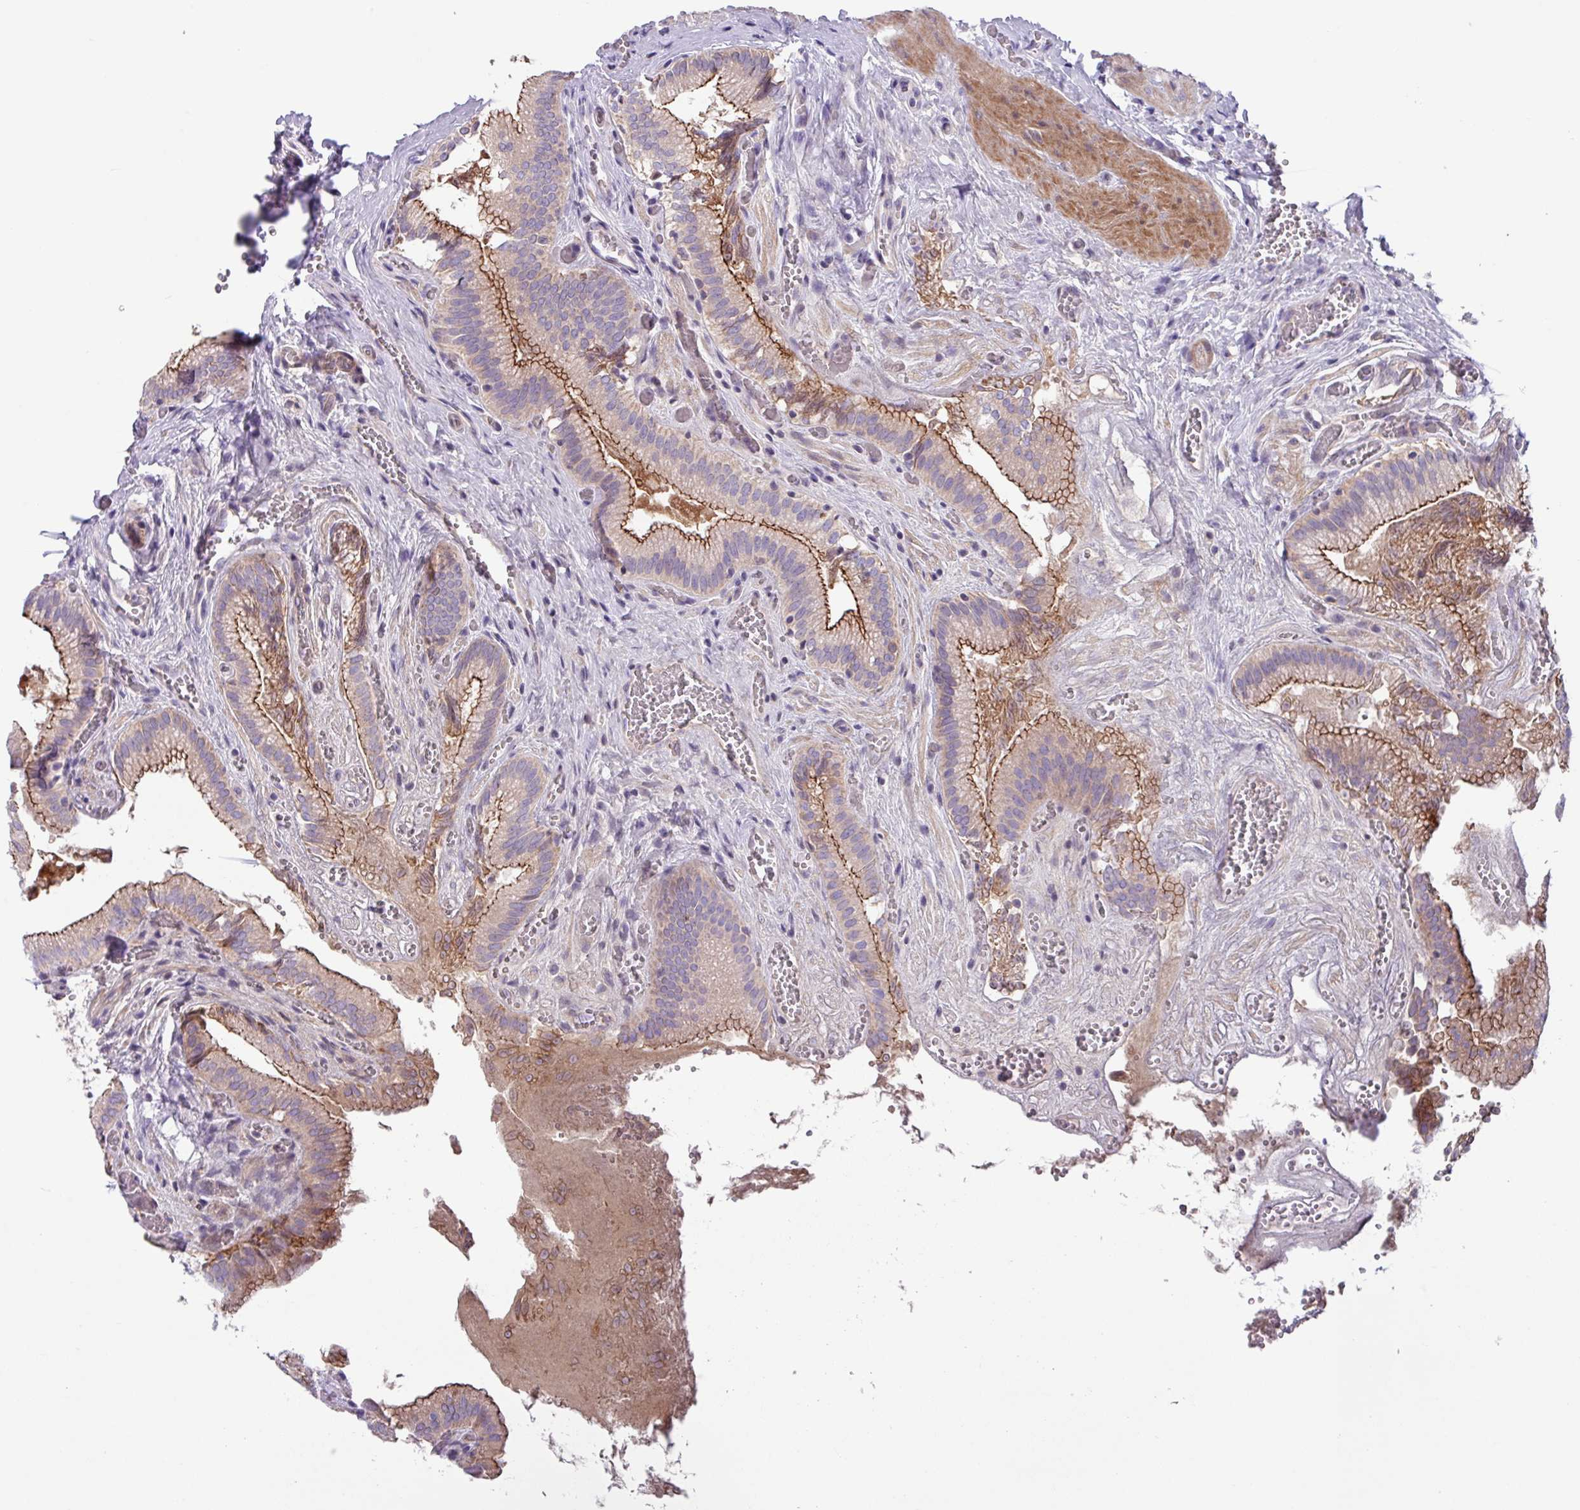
{"staining": {"intensity": "moderate", "quantity": "25%-75%", "location": "cytoplasmic/membranous"}, "tissue": "gallbladder", "cell_type": "Glandular cells", "image_type": "normal", "snomed": [{"axis": "morphology", "description": "Normal tissue, NOS"}, {"axis": "topography", "description": "Gallbladder"}, {"axis": "topography", "description": "Peripheral nerve tissue"}], "caption": "A brown stain labels moderate cytoplasmic/membranous expression of a protein in glandular cells of benign gallbladder.", "gene": "IQCJ", "patient": {"sex": "male", "age": 17}}